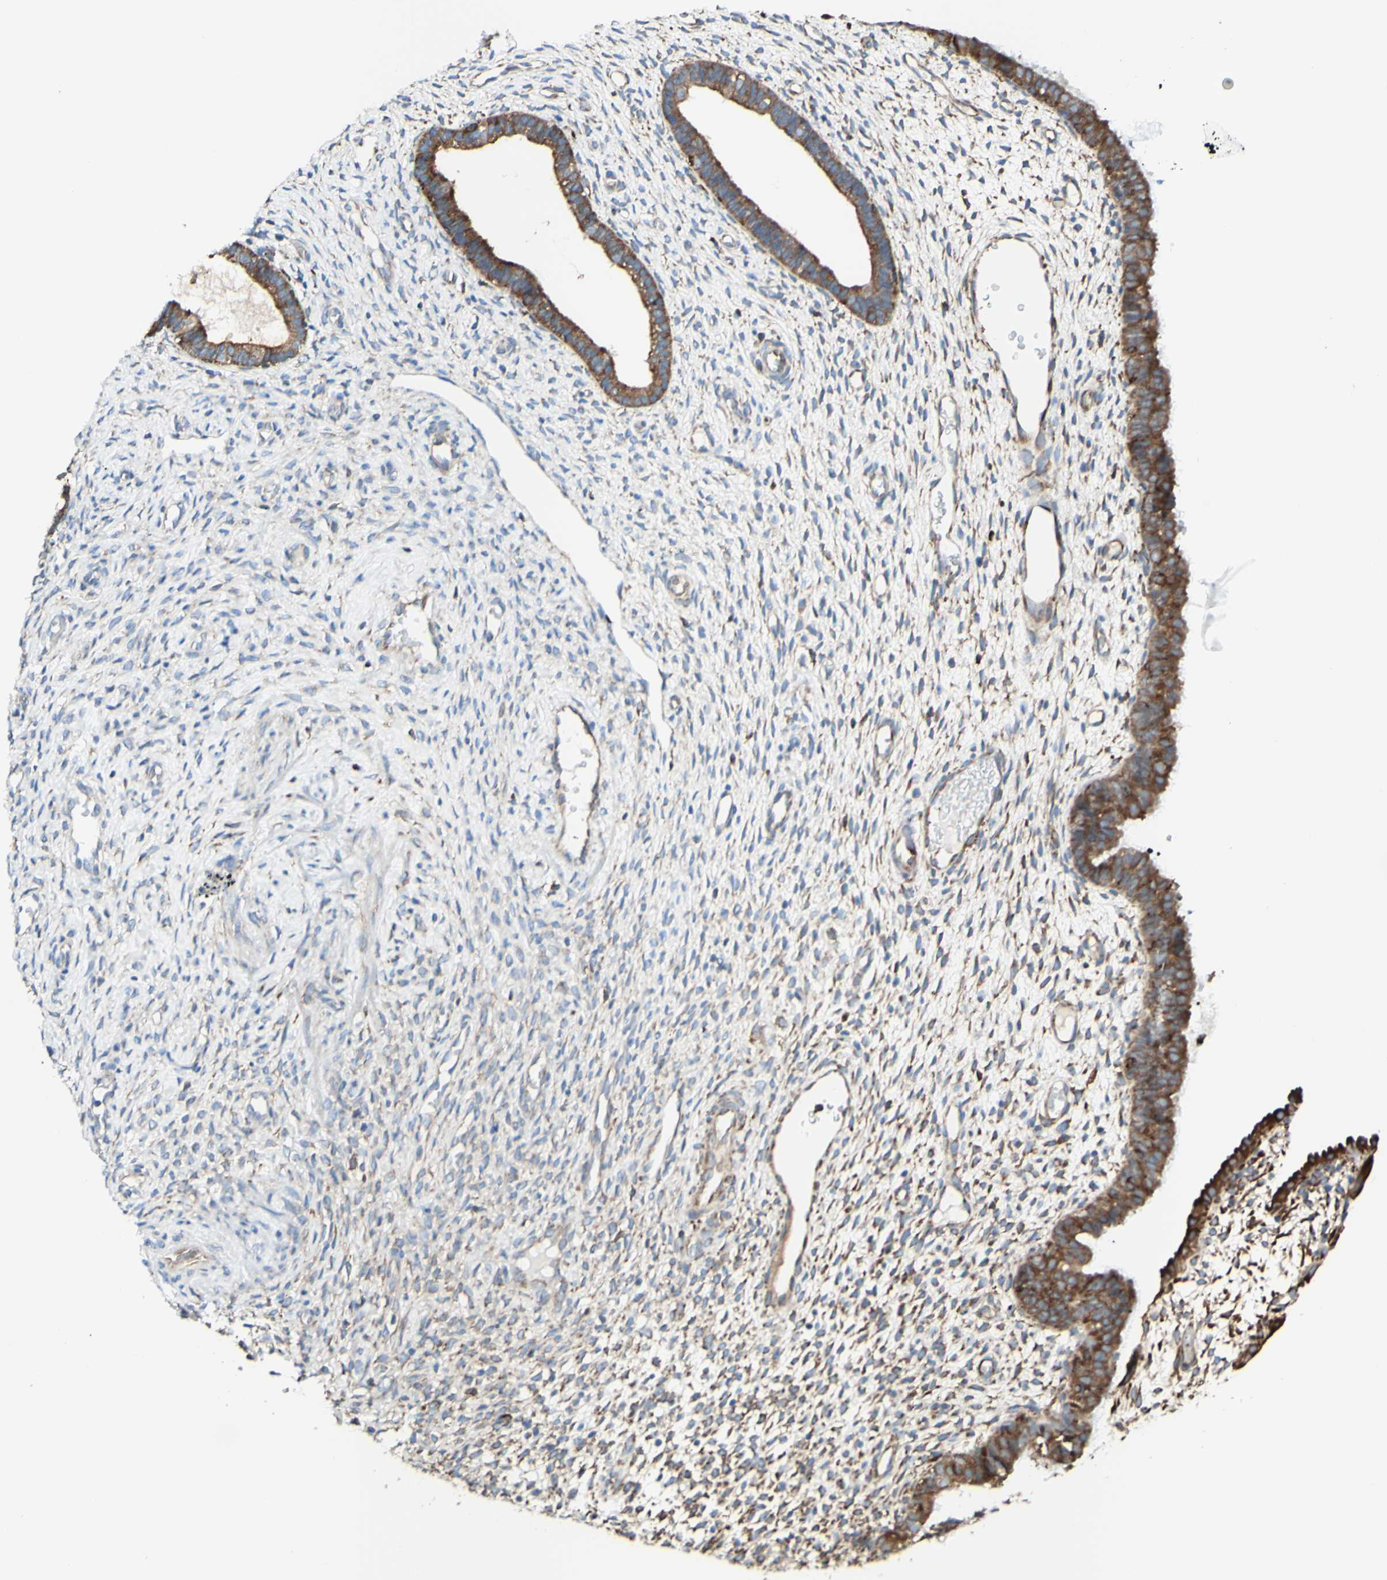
{"staining": {"intensity": "weak", "quantity": "<25%", "location": "cytoplasmic/membranous"}, "tissue": "endometrium", "cell_type": "Cells in endometrial stroma", "image_type": "normal", "snomed": [{"axis": "morphology", "description": "Normal tissue, NOS"}, {"axis": "topography", "description": "Endometrium"}], "caption": "A photomicrograph of human endometrium is negative for staining in cells in endometrial stroma.", "gene": "DNAJB11", "patient": {"sex": "female", "age": 61}}